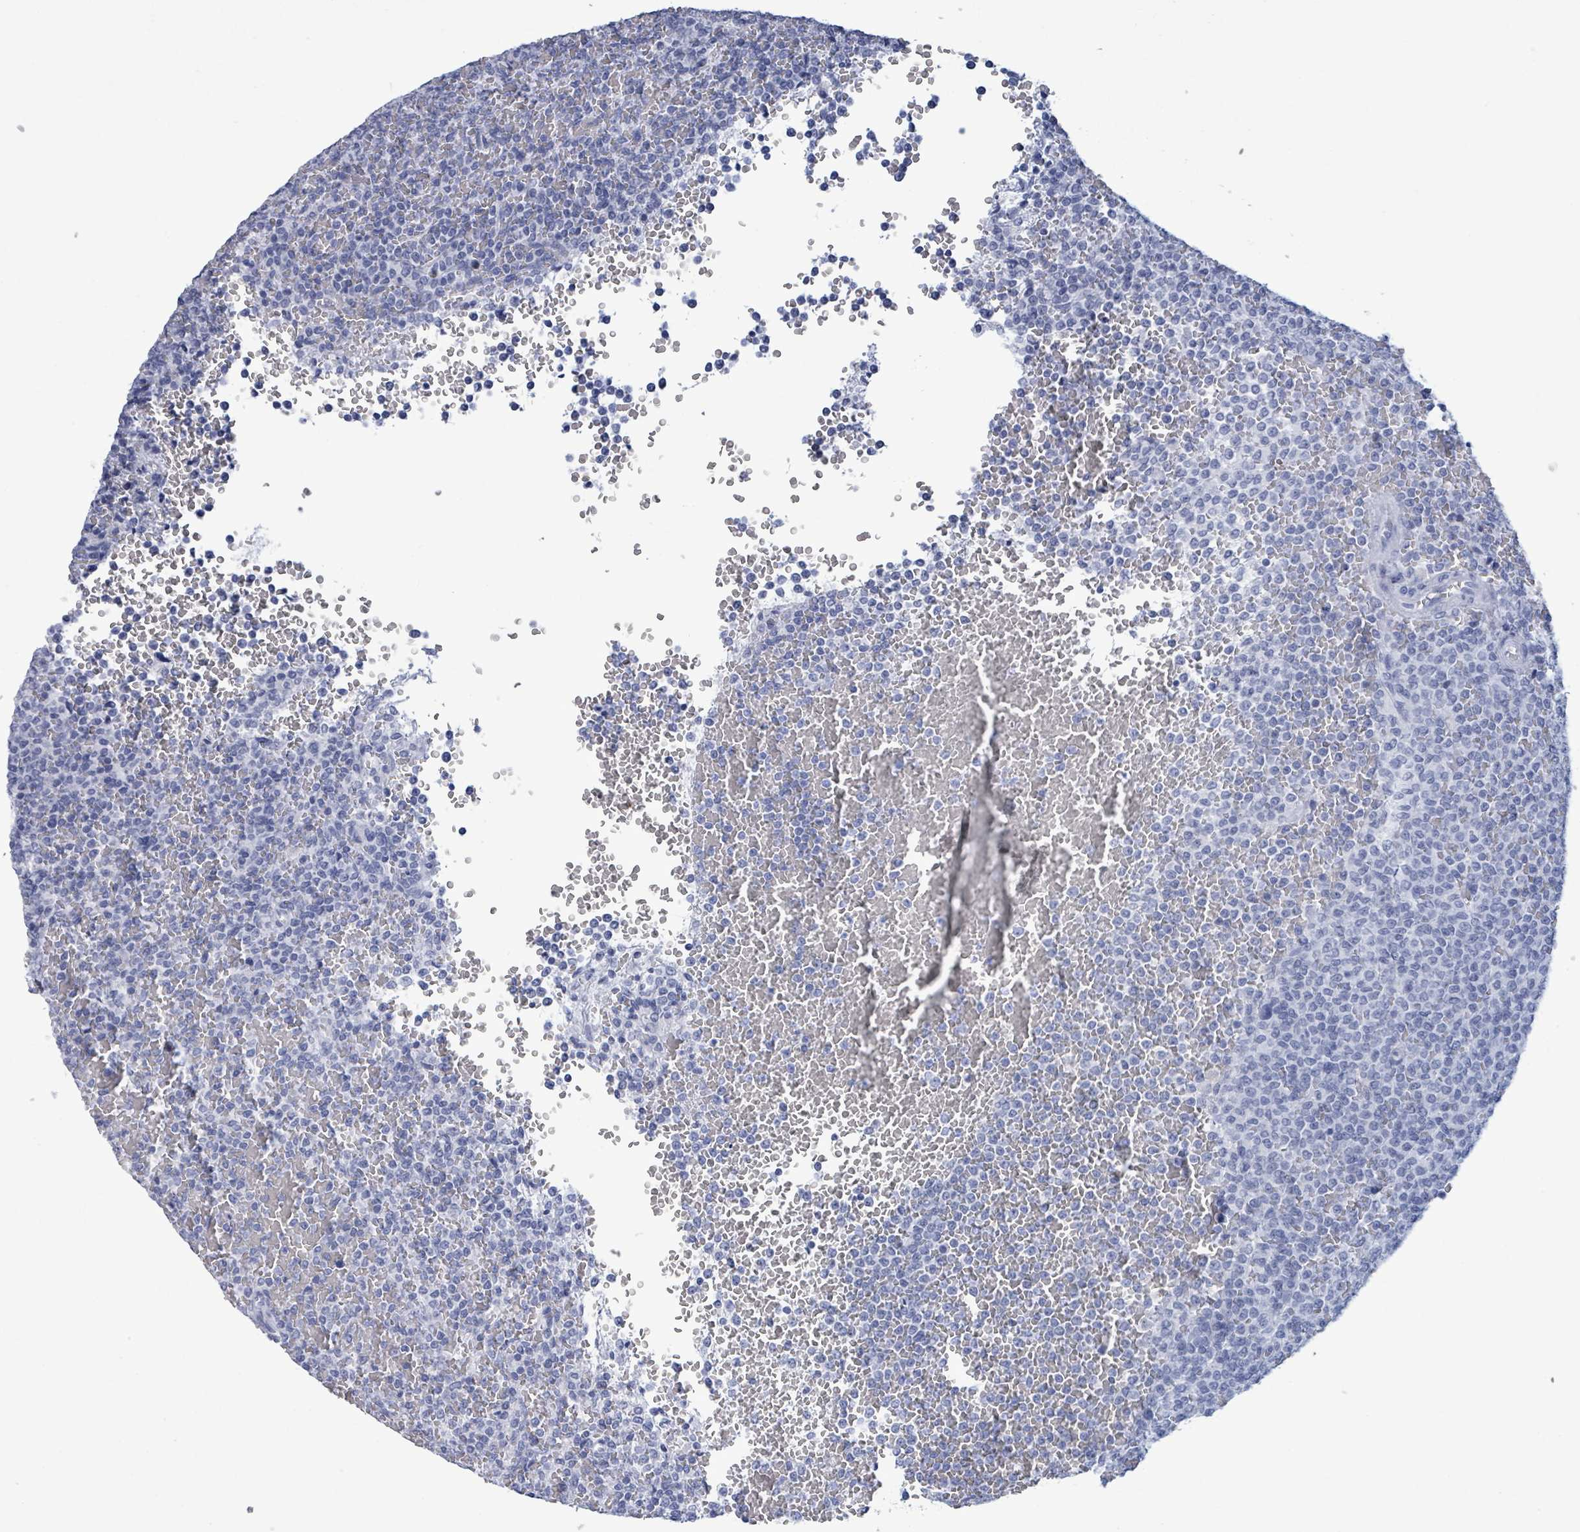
{"staining": {"intensity": "negative", "quantity": "none", "location": "none"}, "tissue": "lymphoma", "cell_type": "Tumor cells", "image_type": "cancer", "snomed": [{"axis": "morphology", "description": "Malignant lymphoma, non-Hodgkin's type, Low grade"}, {"axis": "topography", "description": "Spleen"}], "caption": "Low-grade malignant lymphoma, non-Hodgkin's type was stained to show a protein in brown. There is no significant staining in tumor cells.", "gene": "NKX2-1", "patient": {"sex": "male", "age": 60}}